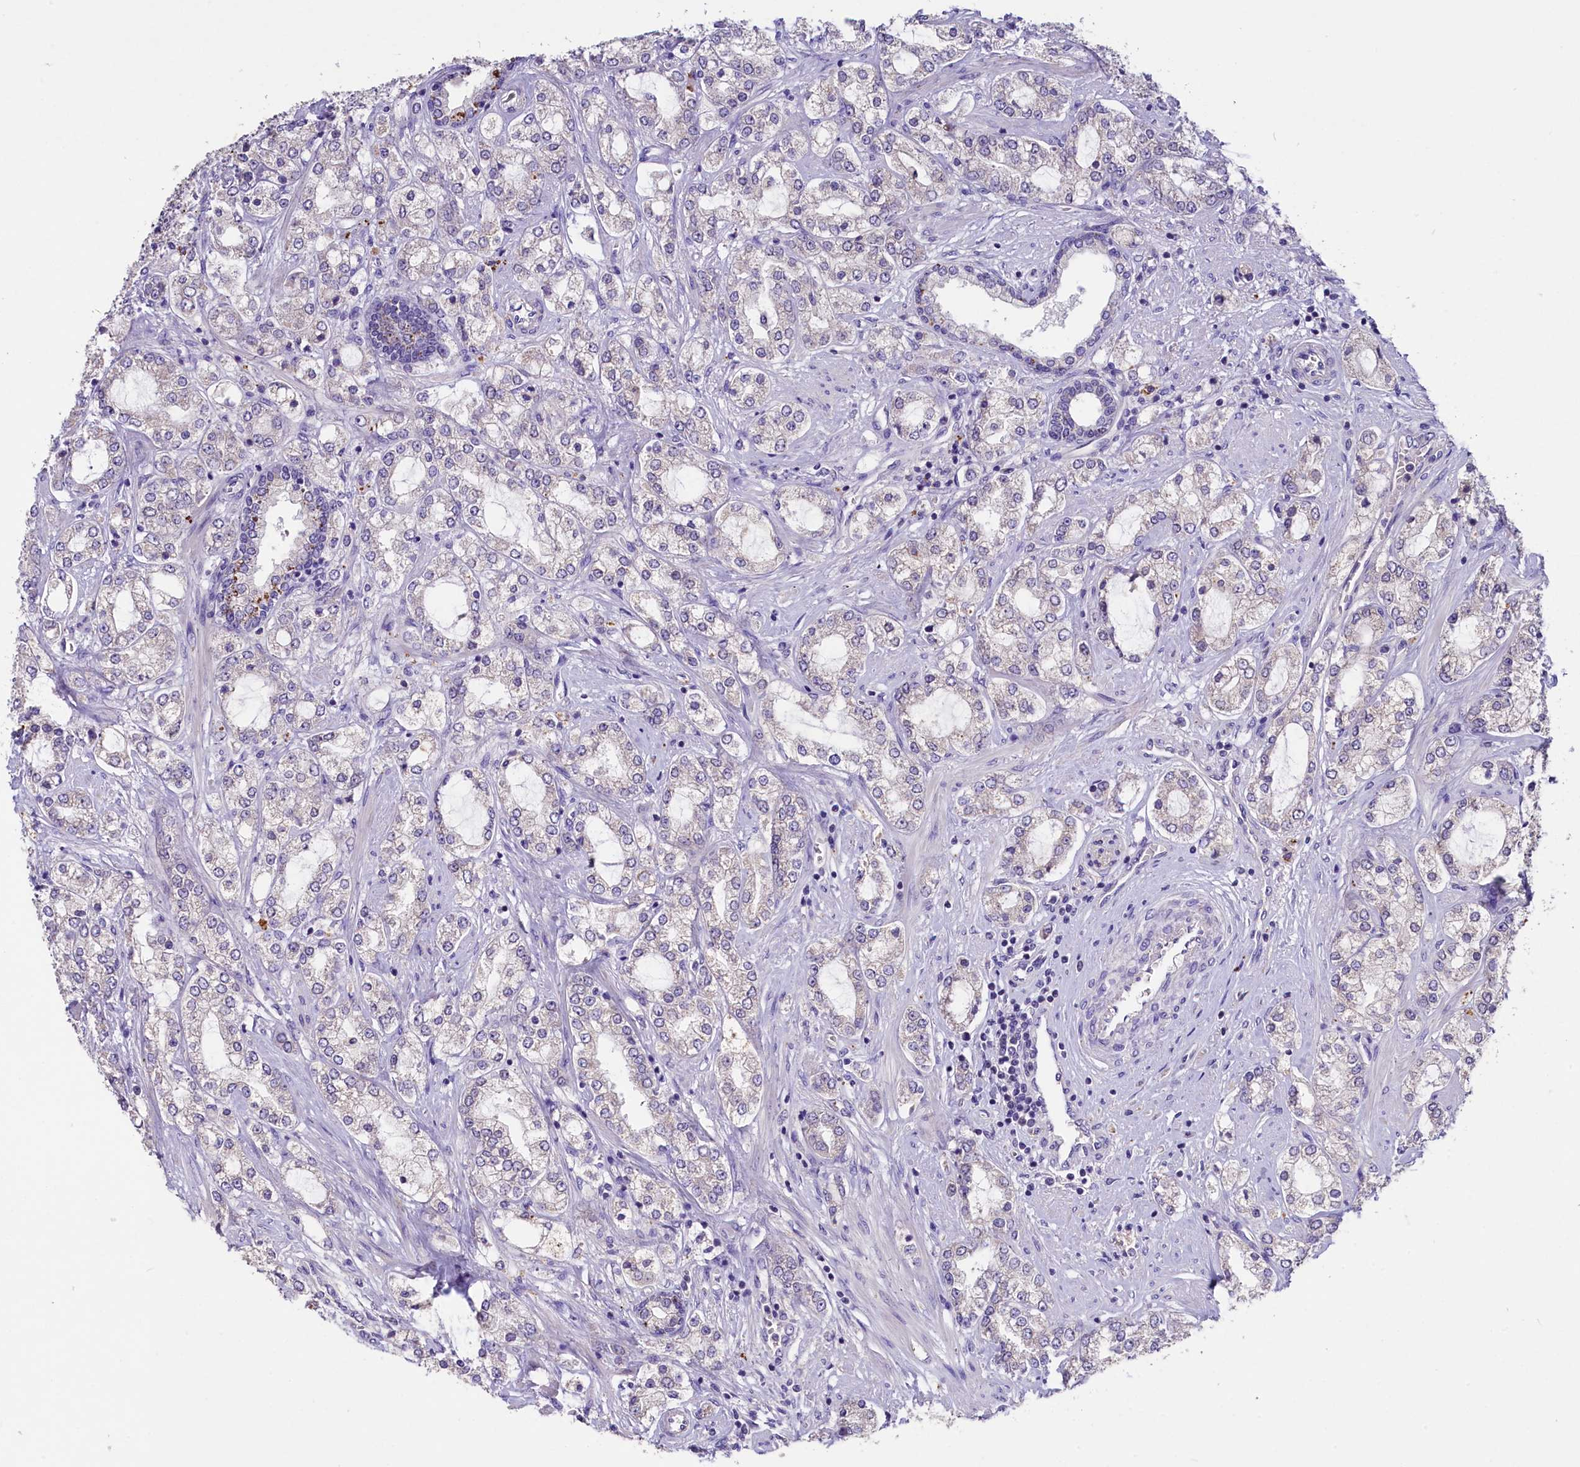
{"staining": {"intensity": "negative", "quantity": "none", "location": "none"}, "tissue": "prostate cancer", "cell_type": "Tumor cells", "image_type": "cancer", "snomed": [{"axis": "morphology", "description": "Adenocarcinoma, High grade"}, {"axis": "topography", "description": "Prostate"}], "caption": "The histopathology image reveals no staining of tumor cells in prostate cancer.", "gene": "CD99L2", "patient": {"sex": "male", "age": 64}}